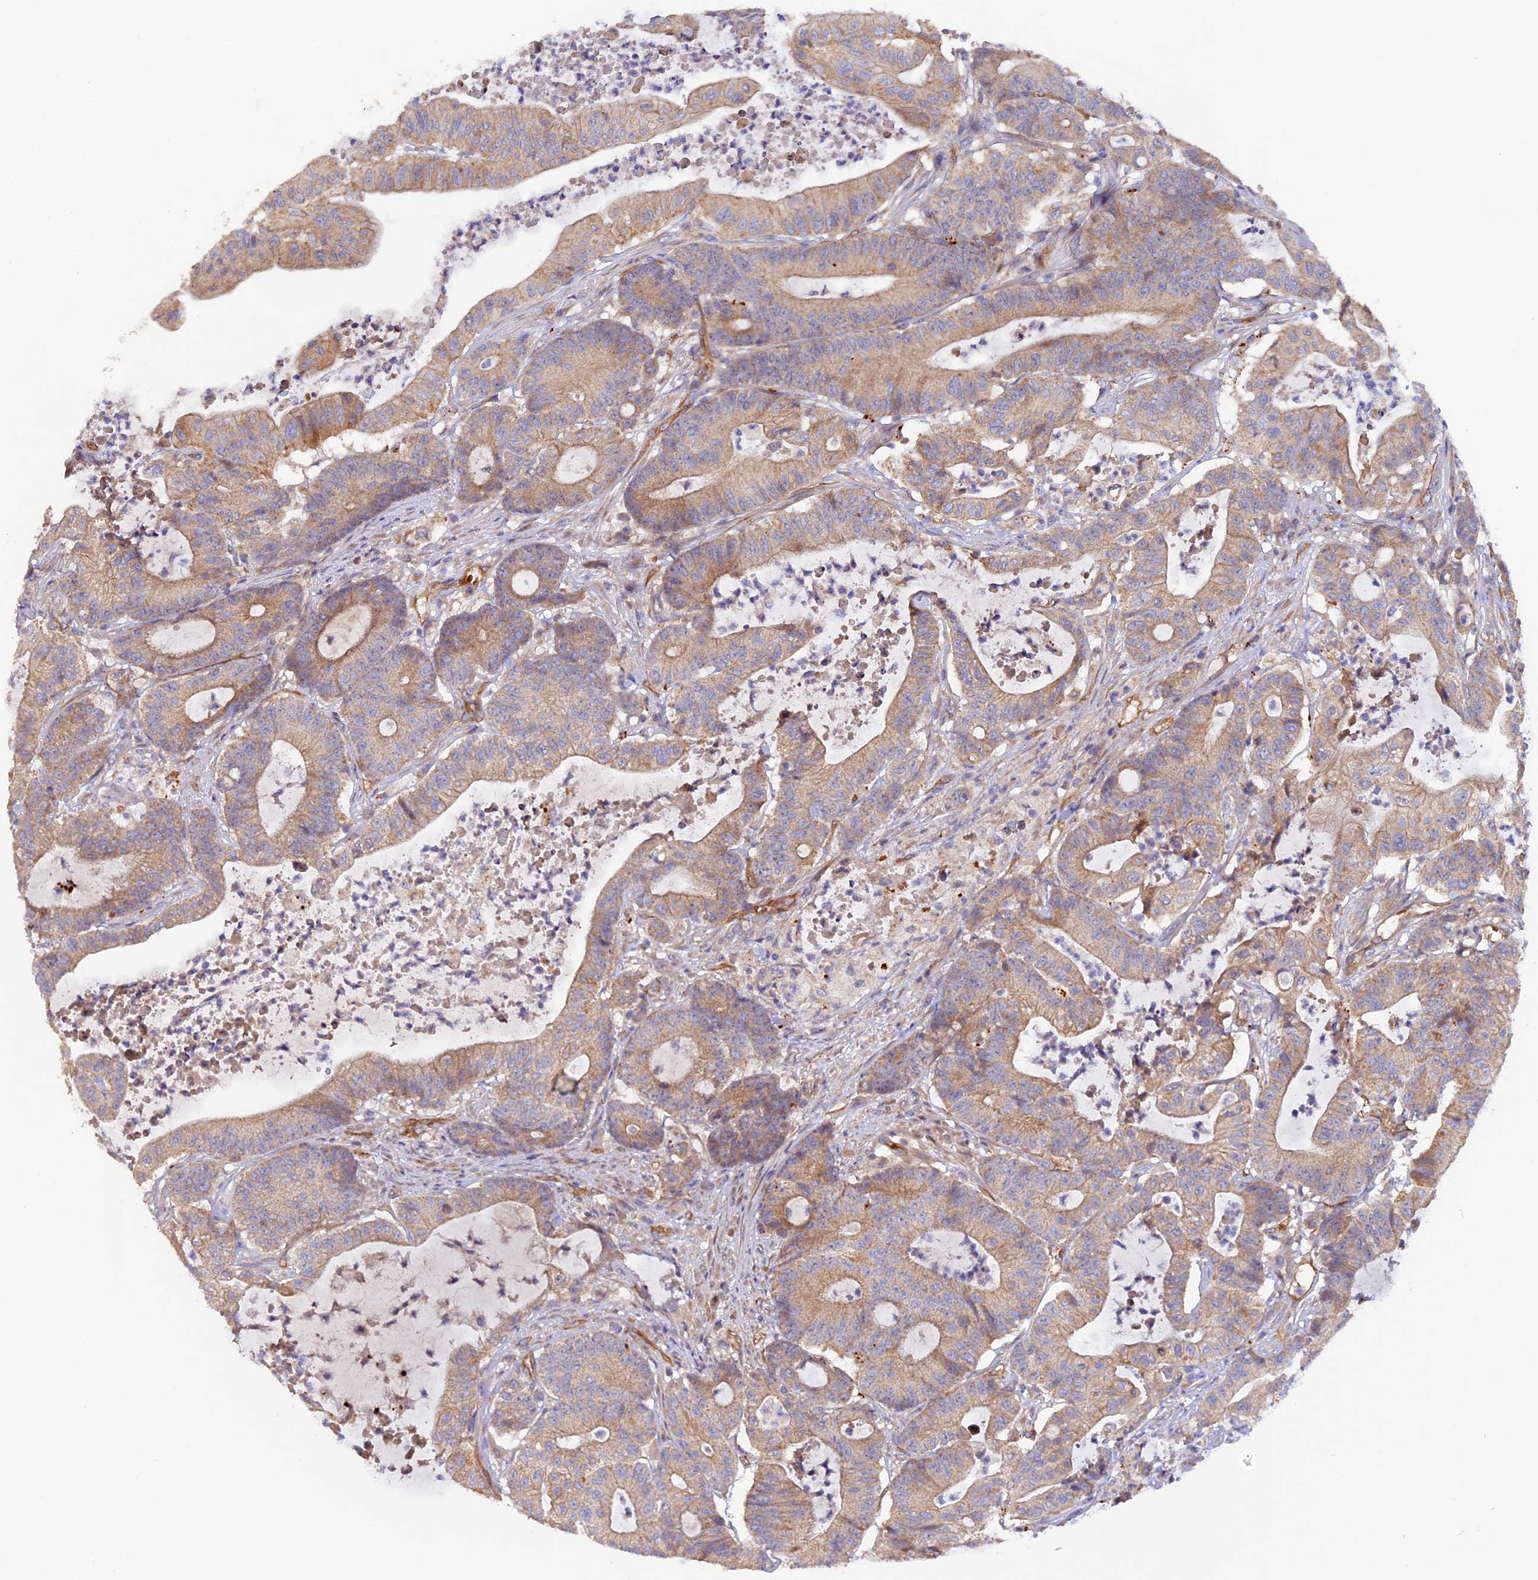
{"staining": {"intensity": "weak", "quantity": ">75%", "location": "cytoplasmic/membranous"}, "tissue": "colorectal cancer", "cell_type": "Tumor cells", "image_type": "cancer", "snomed": [{"axis": "morphology", "description": "Adenocarcinoma, NOS"}, {"axis": "topography", "description": "Colon"}], "caption": "Colorectal adenocarcinoma stained with IHC reveals weak cytoplasmic/membranous staining in approximately >75% of tumor cells.", "gene": "DUS3L", "patient": {"sex": "female", "age": 84}}